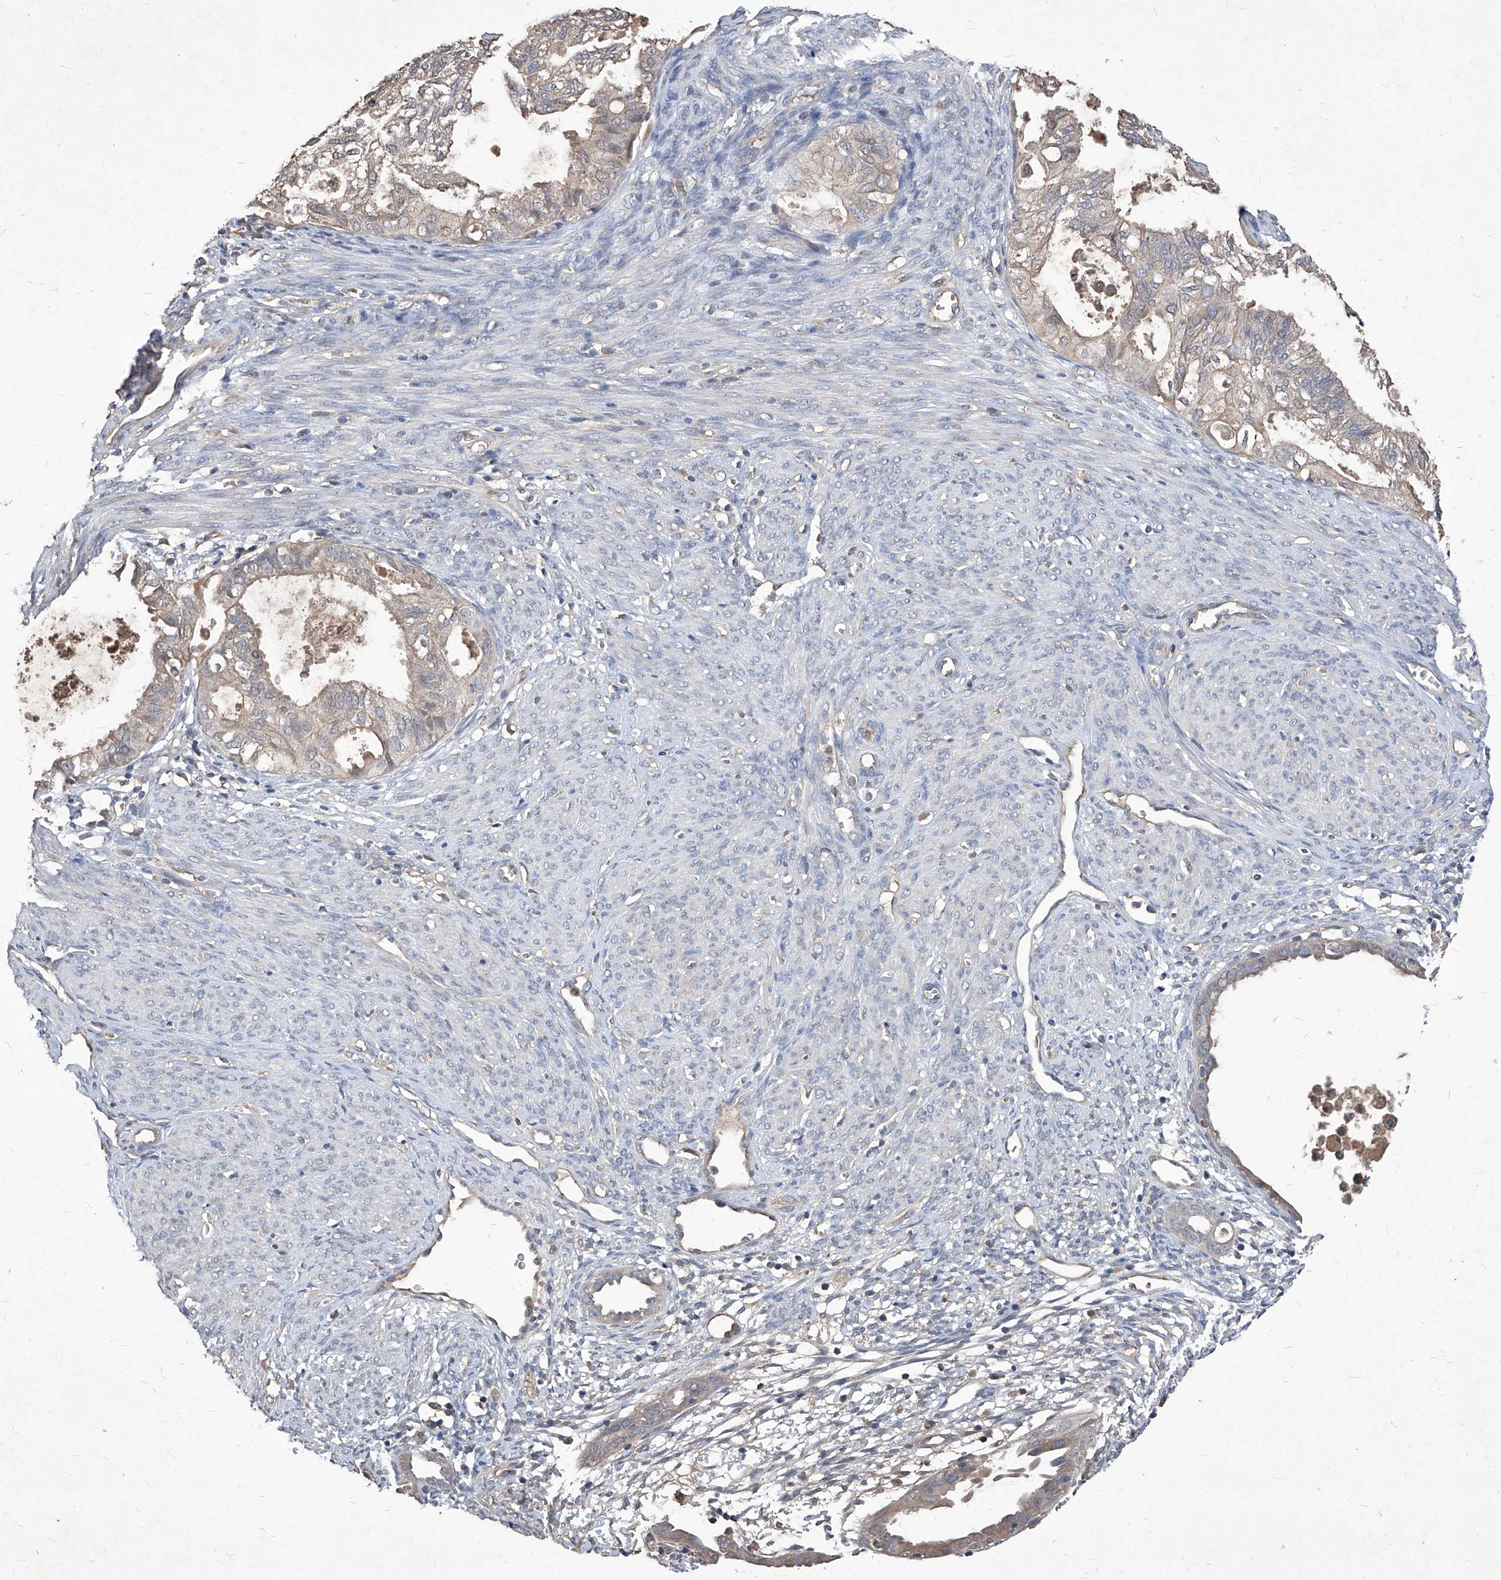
{"staining": {"intensity": "weak", "quantity": "<25%", "location": "cytoplasmic/membranous"}, "tissue": "cervical cancer", "cell_type": "Tumor cells", "image_type": "cancer", "snomed": [{"axis": "morphology", "description": "Normal tissue, NOS"}, {"axis": "morphology", "description": "Adenocarcinoma, NOS"}, {"axis": "topography", "description": "Cervix"}, {"axis": "topography", "description": "Endometrium"}], "caption": "Immunohistochemistry (IHC) of cervical cancer shows no staining in tumor cells.", "gene": "SYNGR1", "patient": {"sex": "female", "age": 86}}